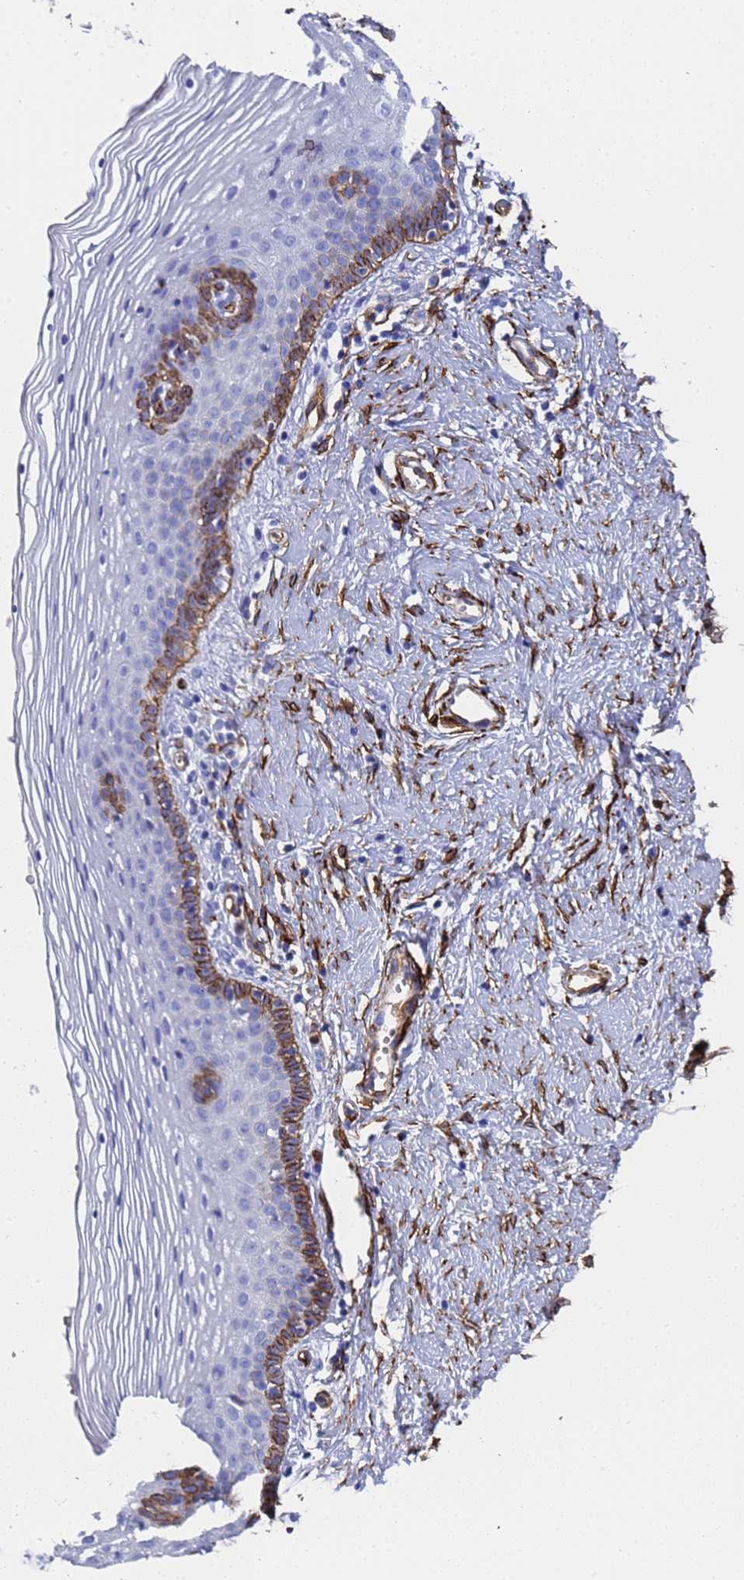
{"staining": {"intensity": "strong", "quantity": "<25%", "location": "cytoplasmic/membranous"}, "tissue": "vagina", "cell_type": "Squamous epithelial cells", "image_type": "normal", "snomed": [{"axis": "morphology", "description": "Normal tissue, NOS"}, {"axis": "topography", "description": "Vagina"}], "caption": "High-power microscopy captured an immunohistochemistry photomicrograph of unremarkable vagina, revealing strong cytoplasmic/membranous positivity in approximately <25% of squamous epithelial cells.", "gene": "ADIPOQ", "patient": {"sex": "female", "age": 32}}